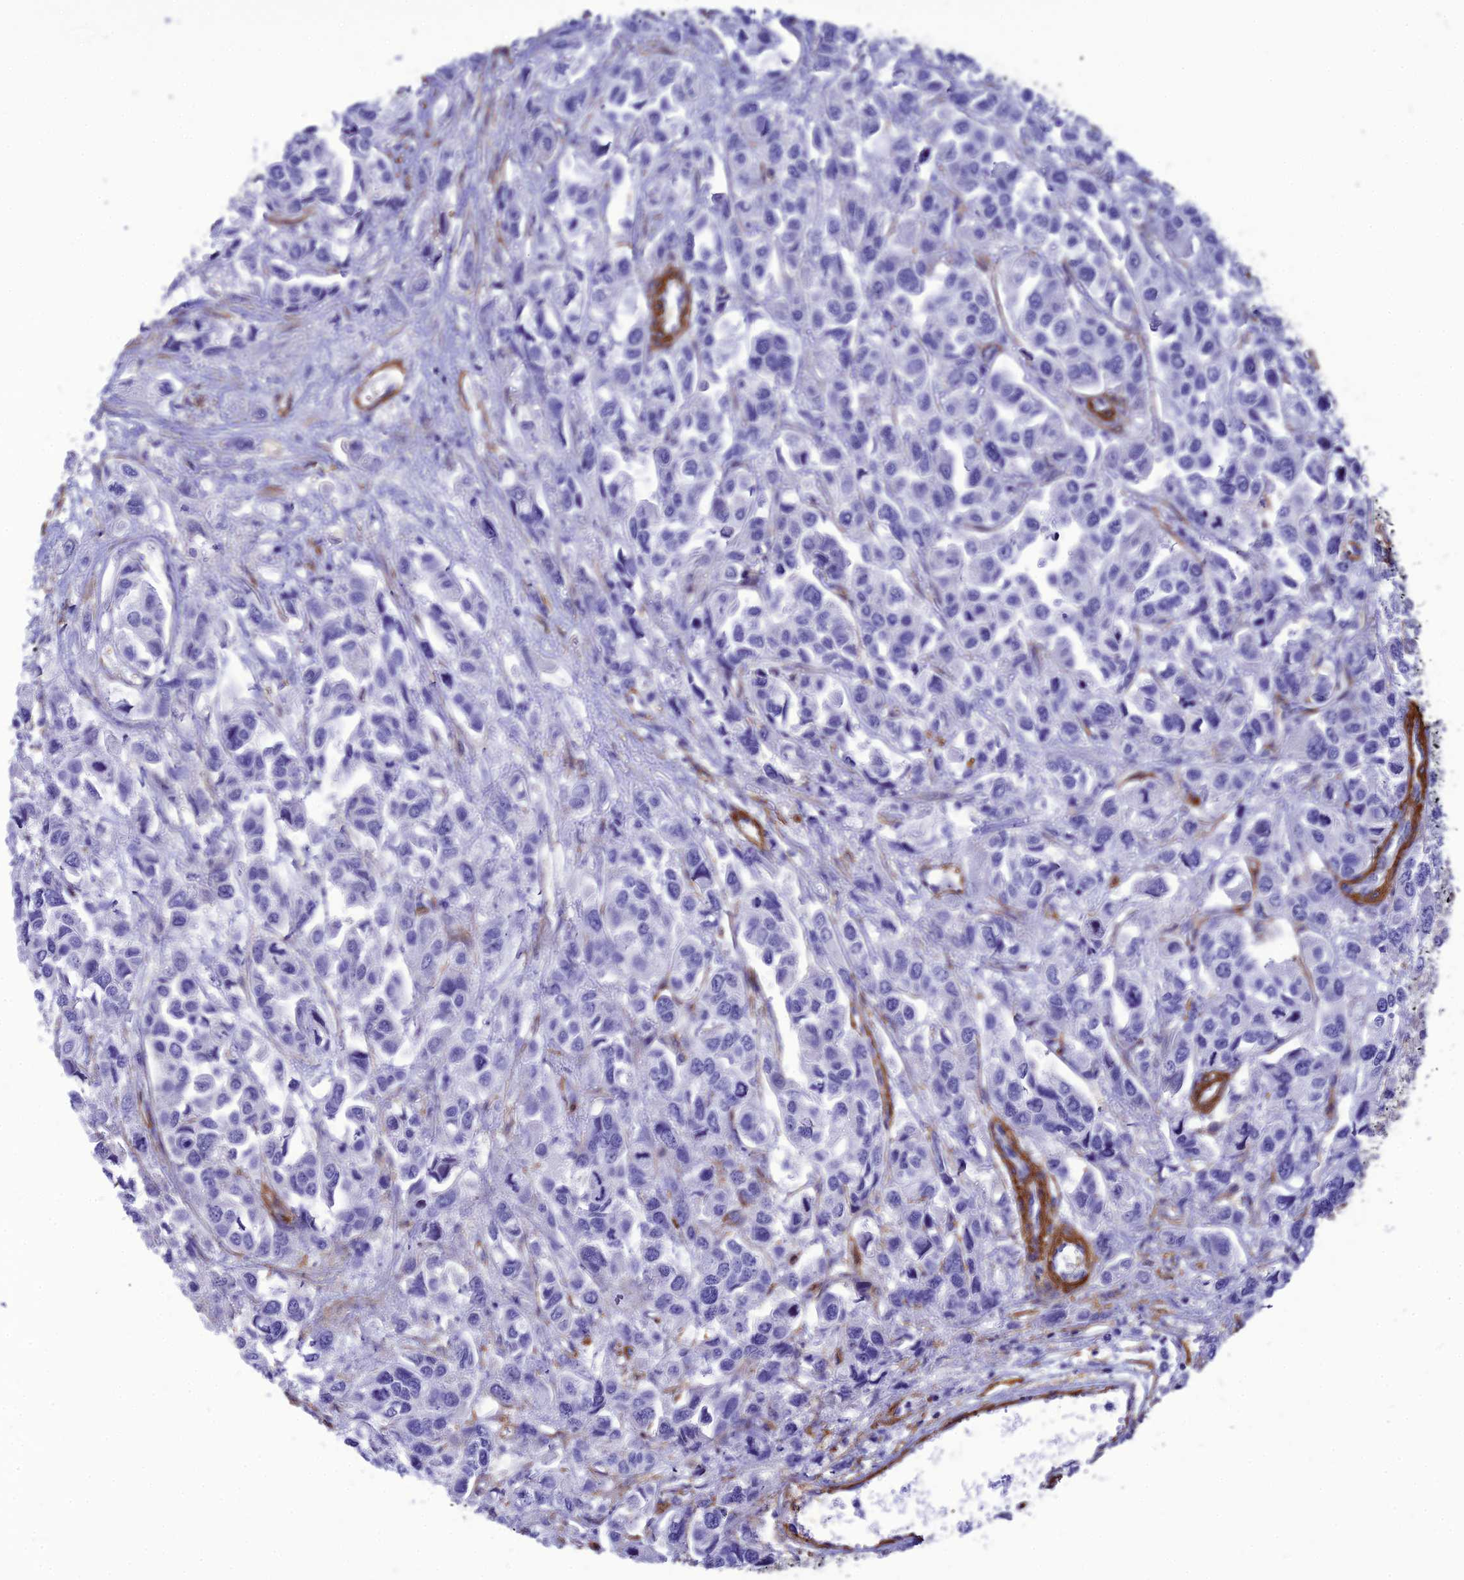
{"staining": {"intensity": "negative", "quantity": "none", "location": "none"}, "tissue": "urothelial cancer", "cell_type": "Tumor cells", "image_type": "cancer", "snomed": [{"axis": "morphology", "description": "Urothelial carcinoma, High grade"}, {"axis": "topography", "description": "Urinary bladder"}], "caption": "A high-resolution photomicrograph shows immunohistochemistry staining of urothelial carcinoma (high-grade), which displays no significant positivity in tumor cells. (DAB immunohistochemistry (IHC) visualized using brightfield microscopy, high magnification).", "gene": "NKD1", "patient": {"sex": "male", "age": 67}}